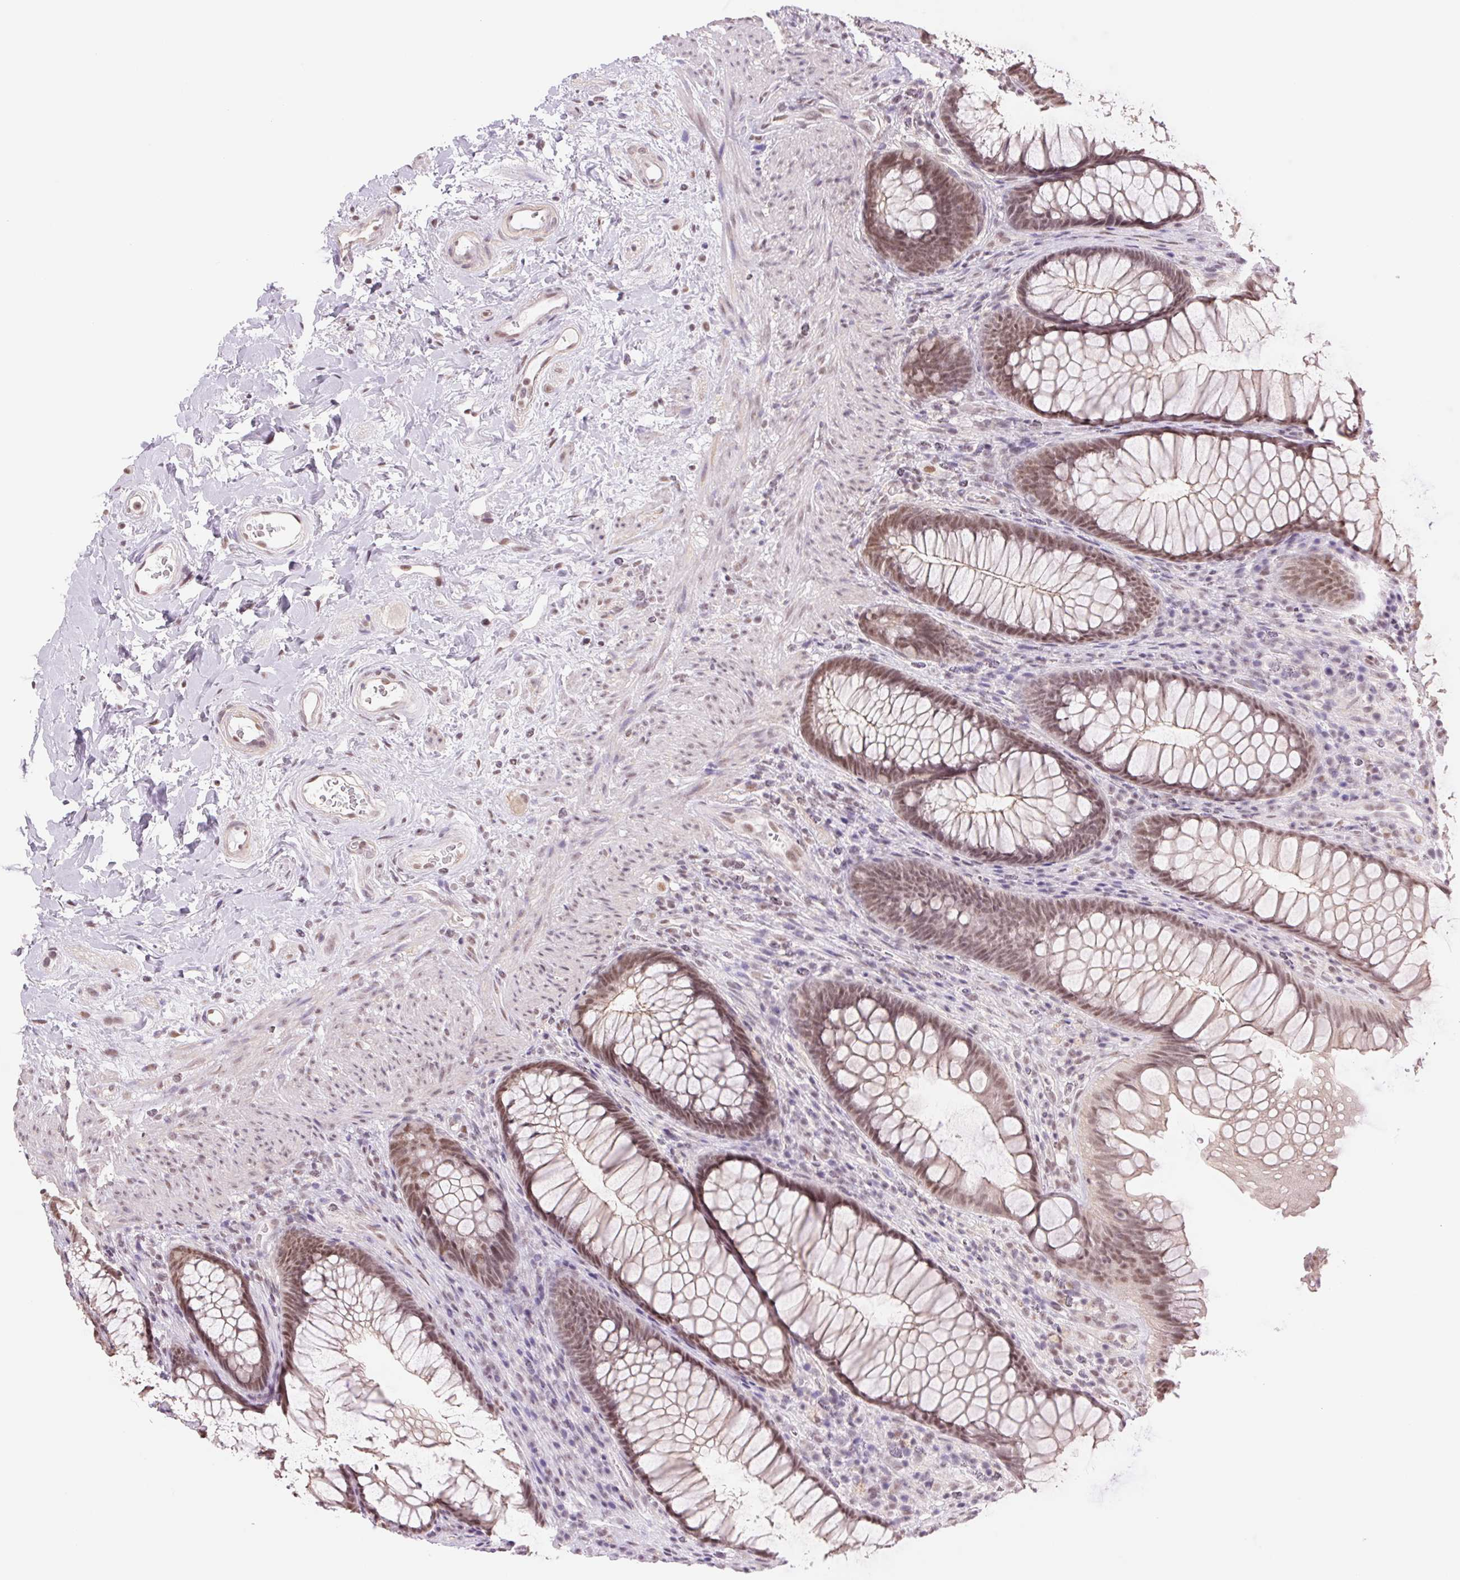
{"staining": {"intensity": "weak", "quantity": ">75%", "location": "nuclear"}, "tissue": "rectum", "cell_type": "Glandular cells", "image_type": "normal", "snomed": [{"axis": "morphology", "description": "Normal tissue, NOS"}, {"axis": "topography", "description": "Smooth muscle"}, {"axis": "topography", "description": "Rectum"}], "caption": "A high-resolution micrograph shows immunohistochemistry (IHC) staining of benign rectum, which reveals weak nuclear positivity in about >75% of glandular cells. (DAB (3,3'-diaminobenzidine) IHC with brightfield microscopy, high magnification).", "gene": "RPRD1B", "patient": {"sex": "male", "age": 53}}